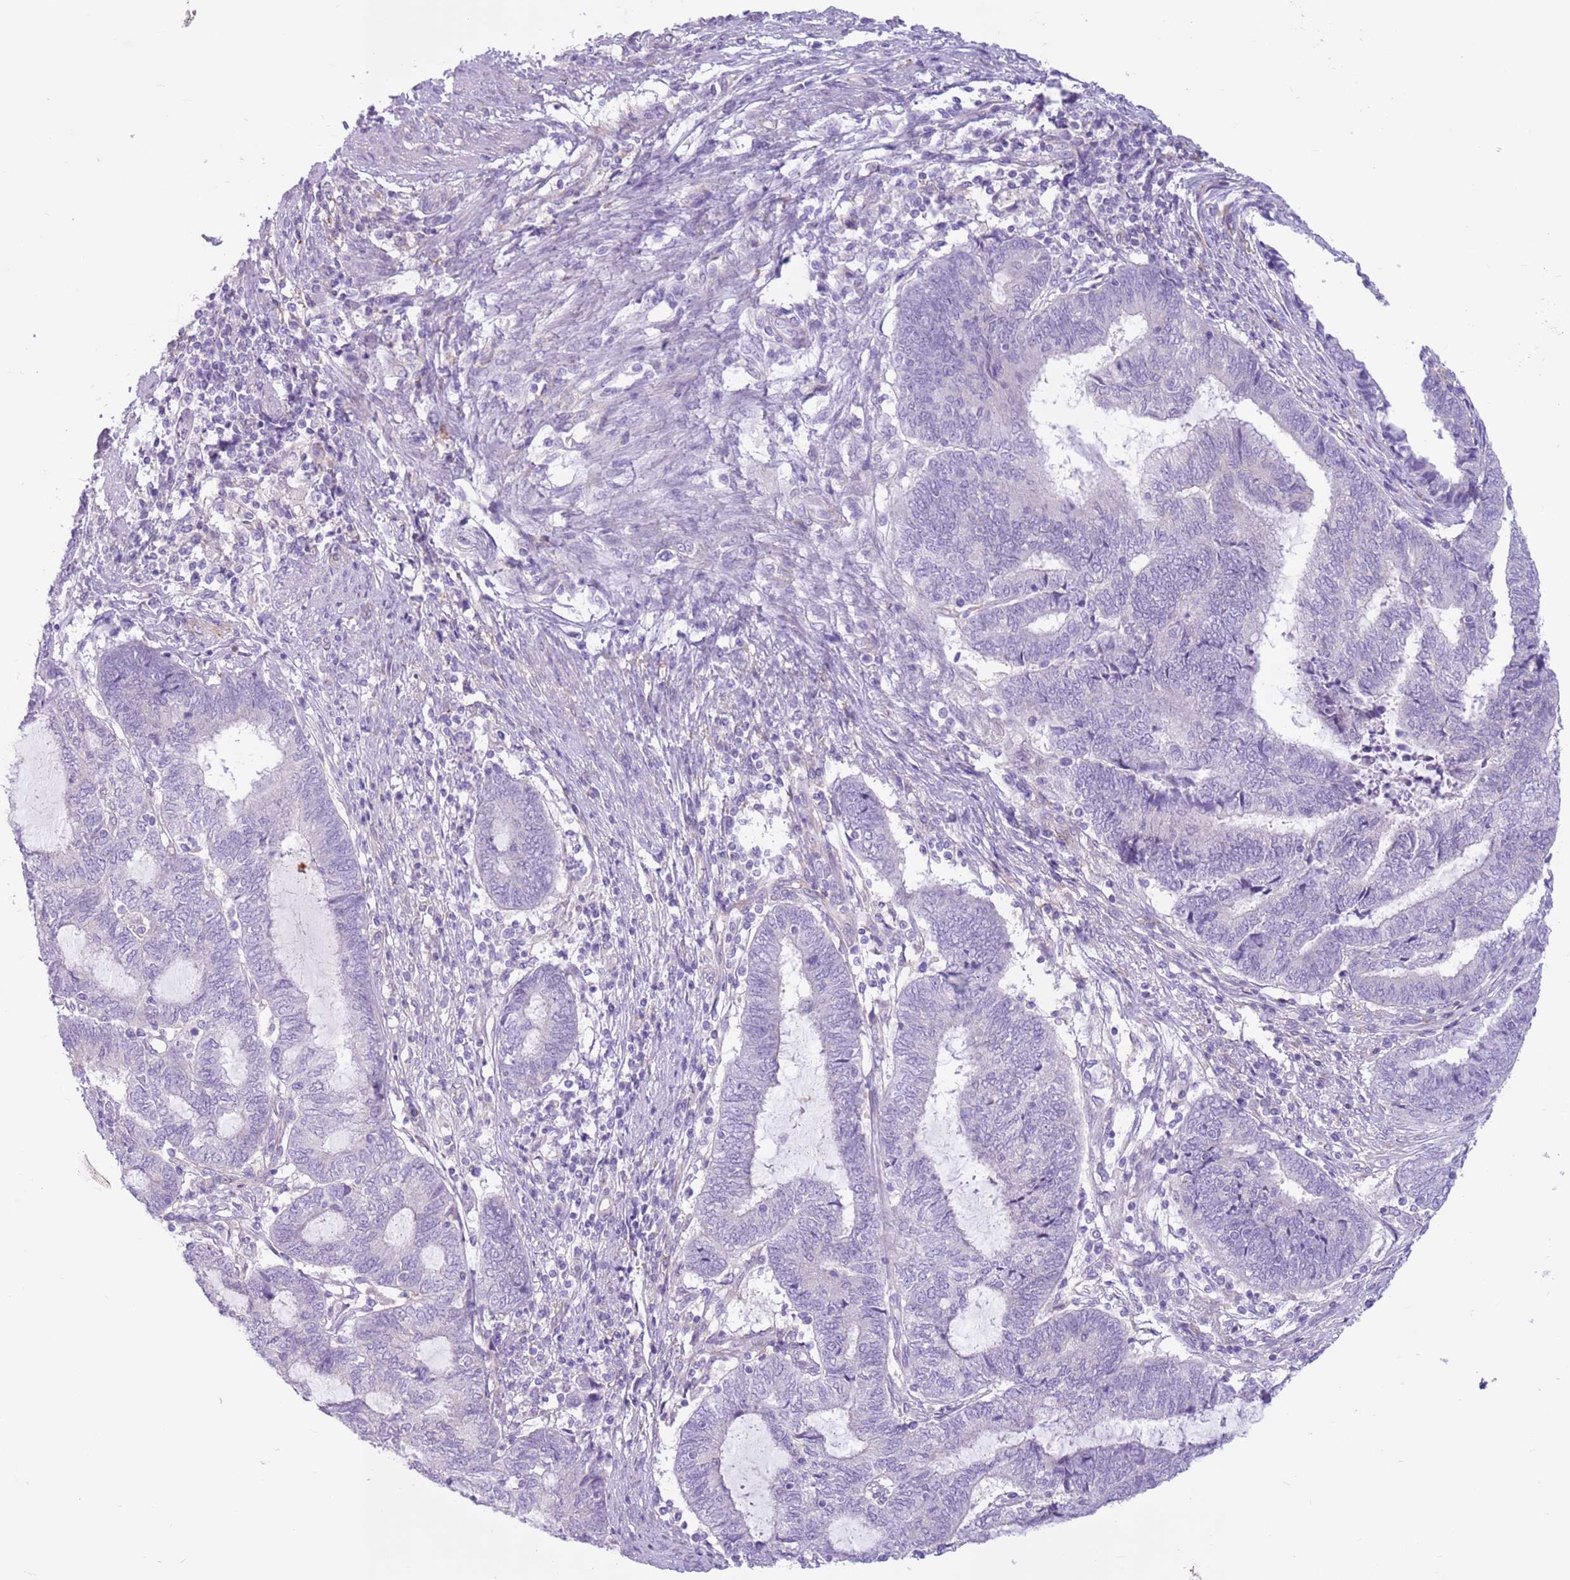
{"staining": {"intensity": "negative", "quantity": "none", "location": "none"}, "tissue": "endometrial cancer", "cell_type": "Tumor cells", "image_type": "cancer", "snomed": [{"axis": "morphology", "description": "Adenocarcinoma, NOS"}, {"axis": "topography", "description": "Uterus"}, {"axis": "topography", "description": "Endometrium"}], "caption": "A high-resolution micrograph shows IHC staining of adenocarcinoma (endometrial), which exhibits no significant expression in tumor cells. (DAB immunohistochemistry with hematoxylin counter stain).", "gene": "SNX6", "patient": {"sex": "female", "age": 70}}